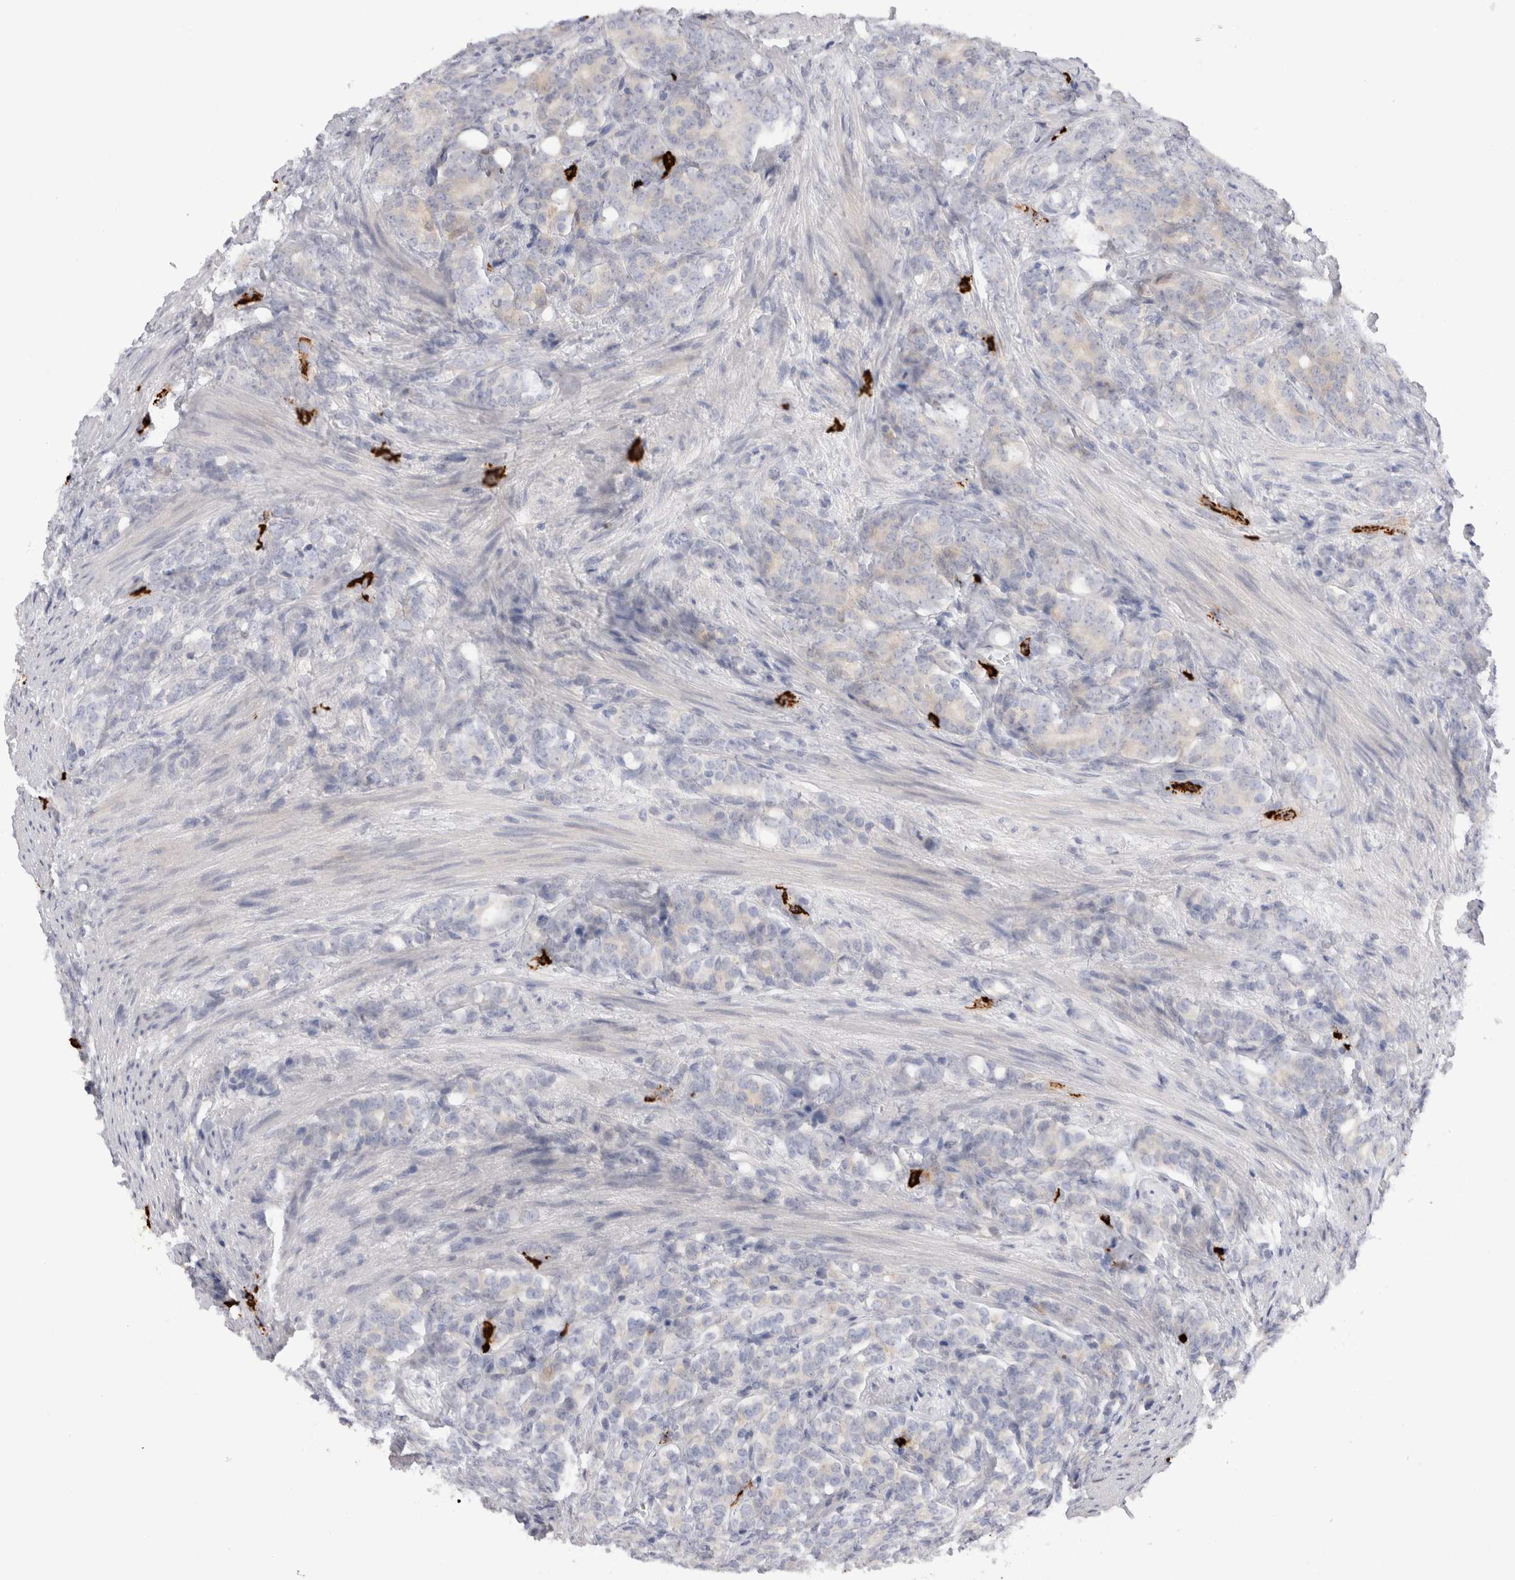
{"staining": {"intensity": "negative", "quantity": "none", "location": "none"}, "tissue": "prostate cancer", "cell_type": "Tumor cells", "image_type": "cancer", "snomed": [{"axis": "morphology", "description": "Adenocarcinoma, High grade"}, {"axis": "topography", "description": "Prostate"}], "caption": "High power microscopy histopathology image of an immunohistochemistry (IHC) photomicrograph of prostate high-grade adenocarcinoma, revealing no significant expression in tumor cells.", "gene": "SPINK2", "patient": {"sex": "male", "age": 62}}